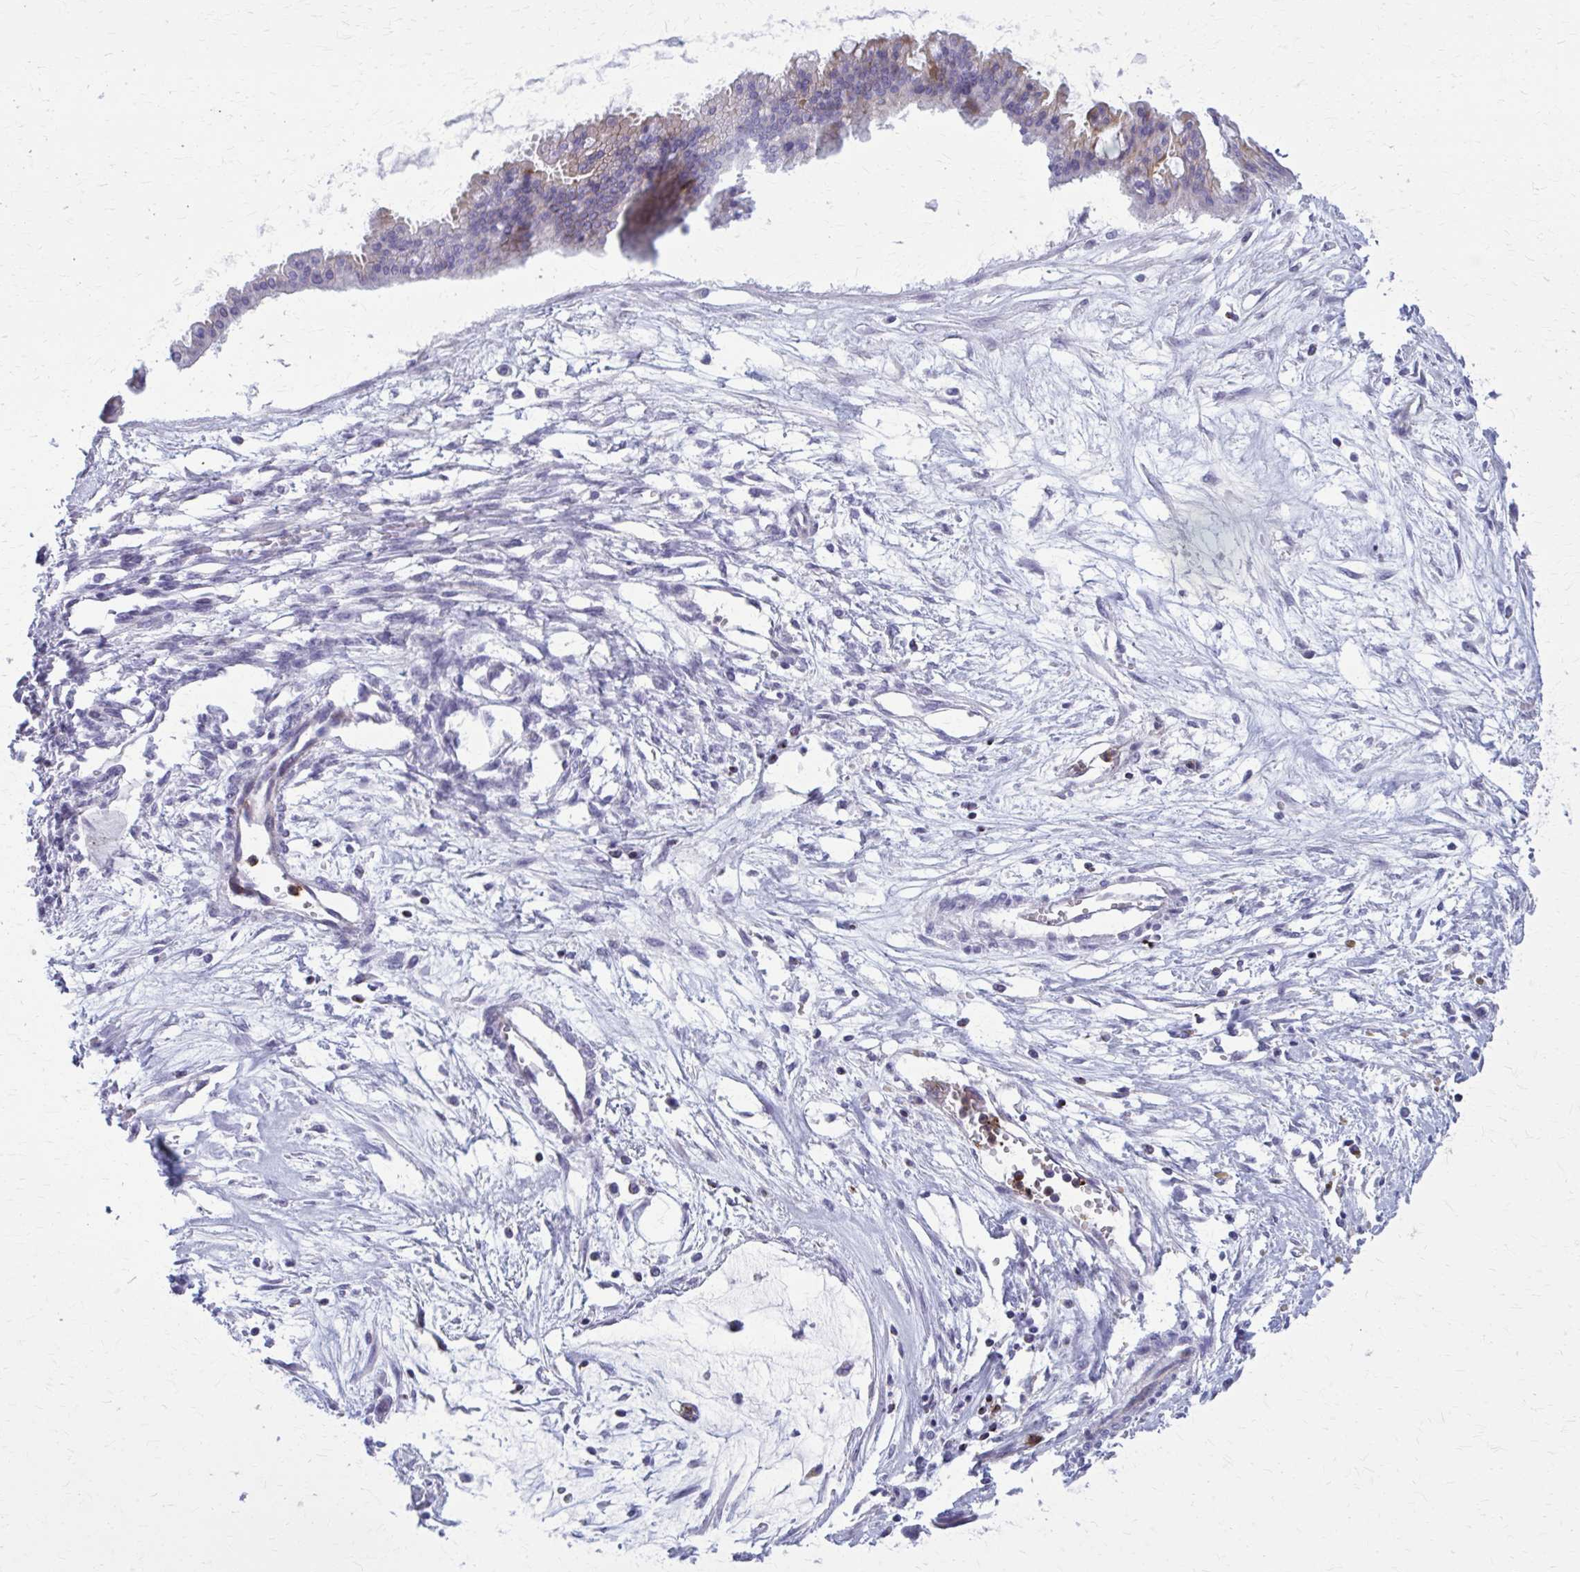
{"staining": {"intensity": "negative", "quantity": "none", "location": "none"}, "tissue": "ovarian cancer", "cell_type": "Tumor cells", "image_type": "cancer", "snomed": [{"axis": "morphology", "description": "Cystadenocarcinoma, mucinous, NOS"}, {"axis": "topography", "description": "Ovary"}], "caption": "Ovarian cancer stained for a protein using immunohistochemistry (IHC) shows no expression tumor cells.", "gene": "PEDS1", "patient": {"sex": "female", "age": 73}}